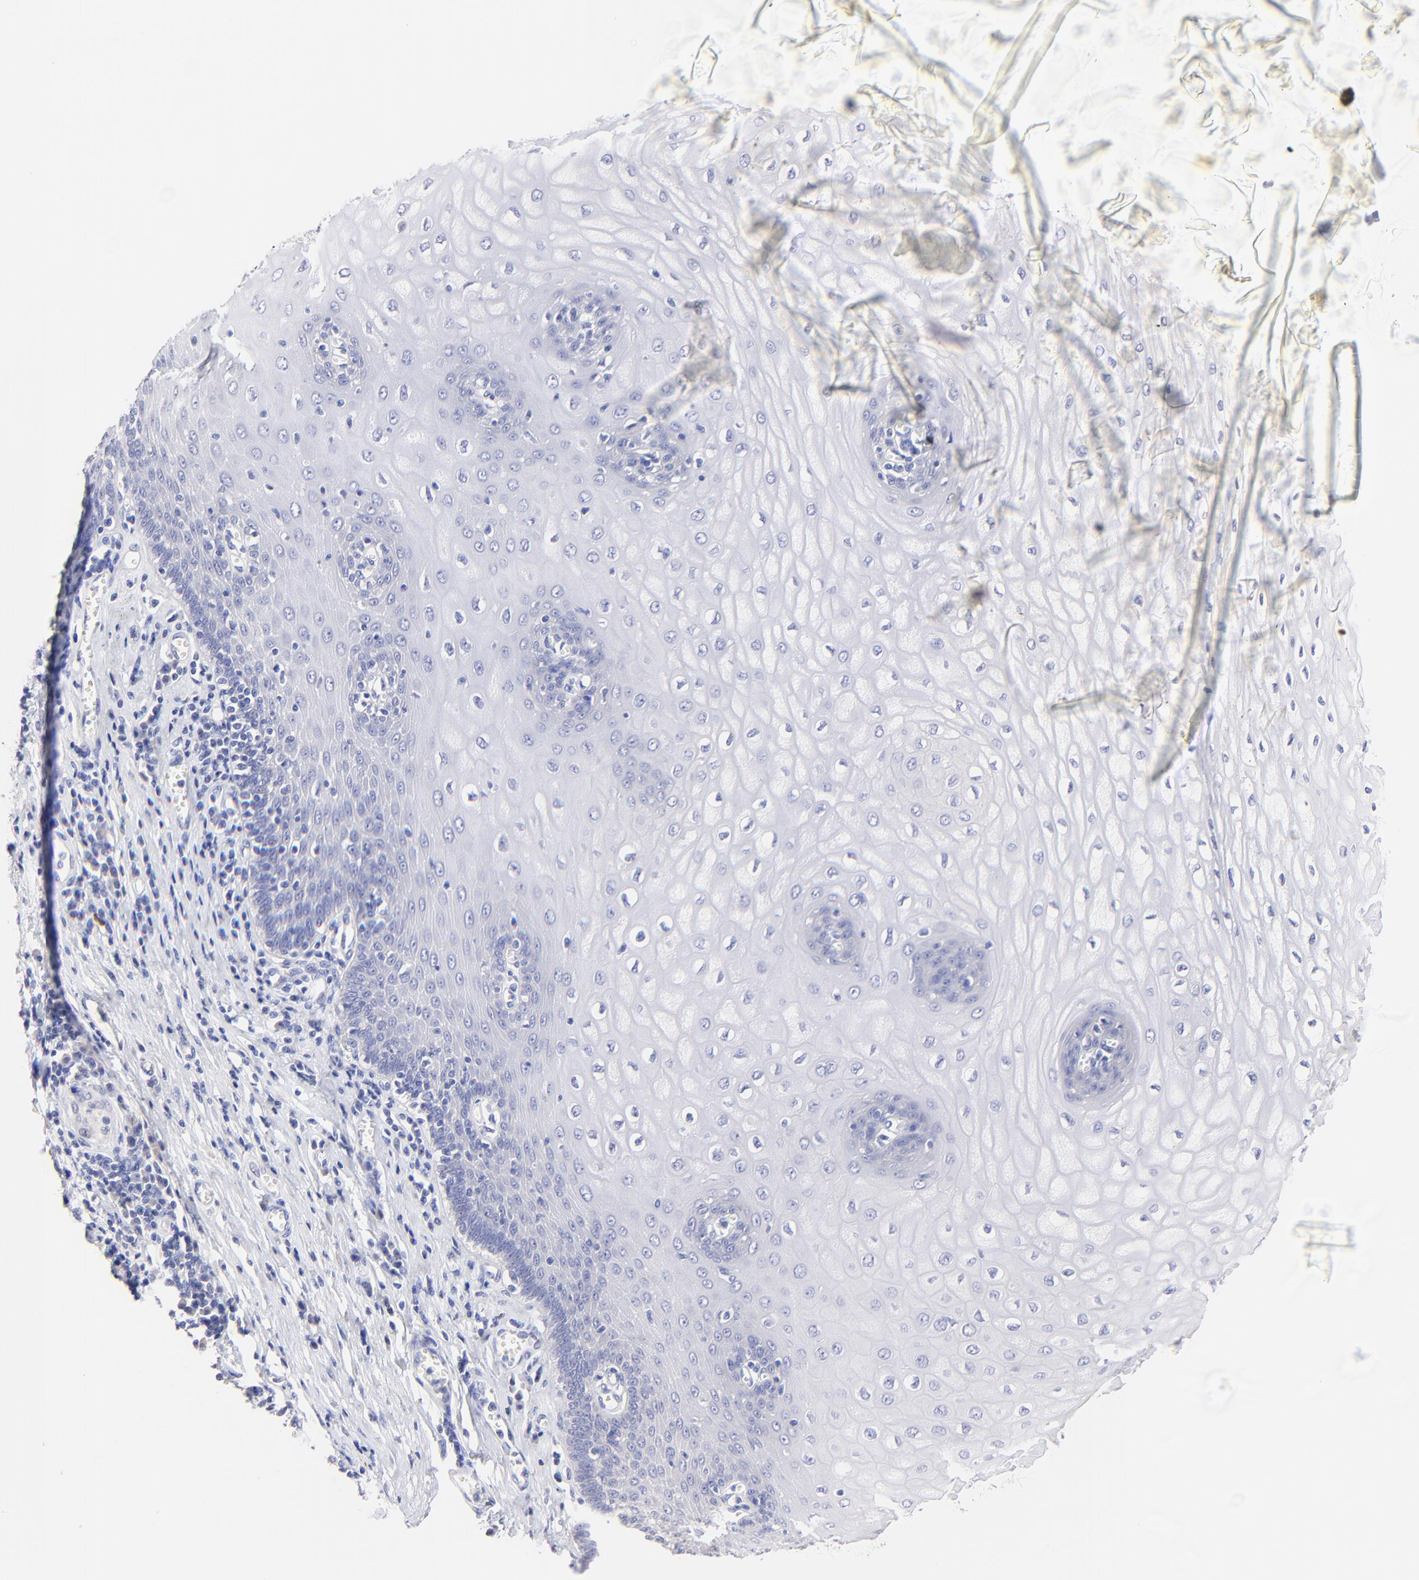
{"staining": {"intensity": "negative", "quantity": "none", "location": "none"}, "tissue": "esophagus", "cell_type": "Squamous epithelial cells", "image_type": "normal", "snomed": [{"axis": "morphology", "description": "Normal tissue, NOS"}, {"axis": "morphology", "description": "Squamous cell carcinoma, NOS"}, {"axis": "topography", "description": "Esophagus"}], "caption": "Histopathology image shows no significant protein expression in squamous epithelial cells of unremarkable esophagus.", "gene": "RAB3A", "patient": {"sex": "male", "age": 65}}